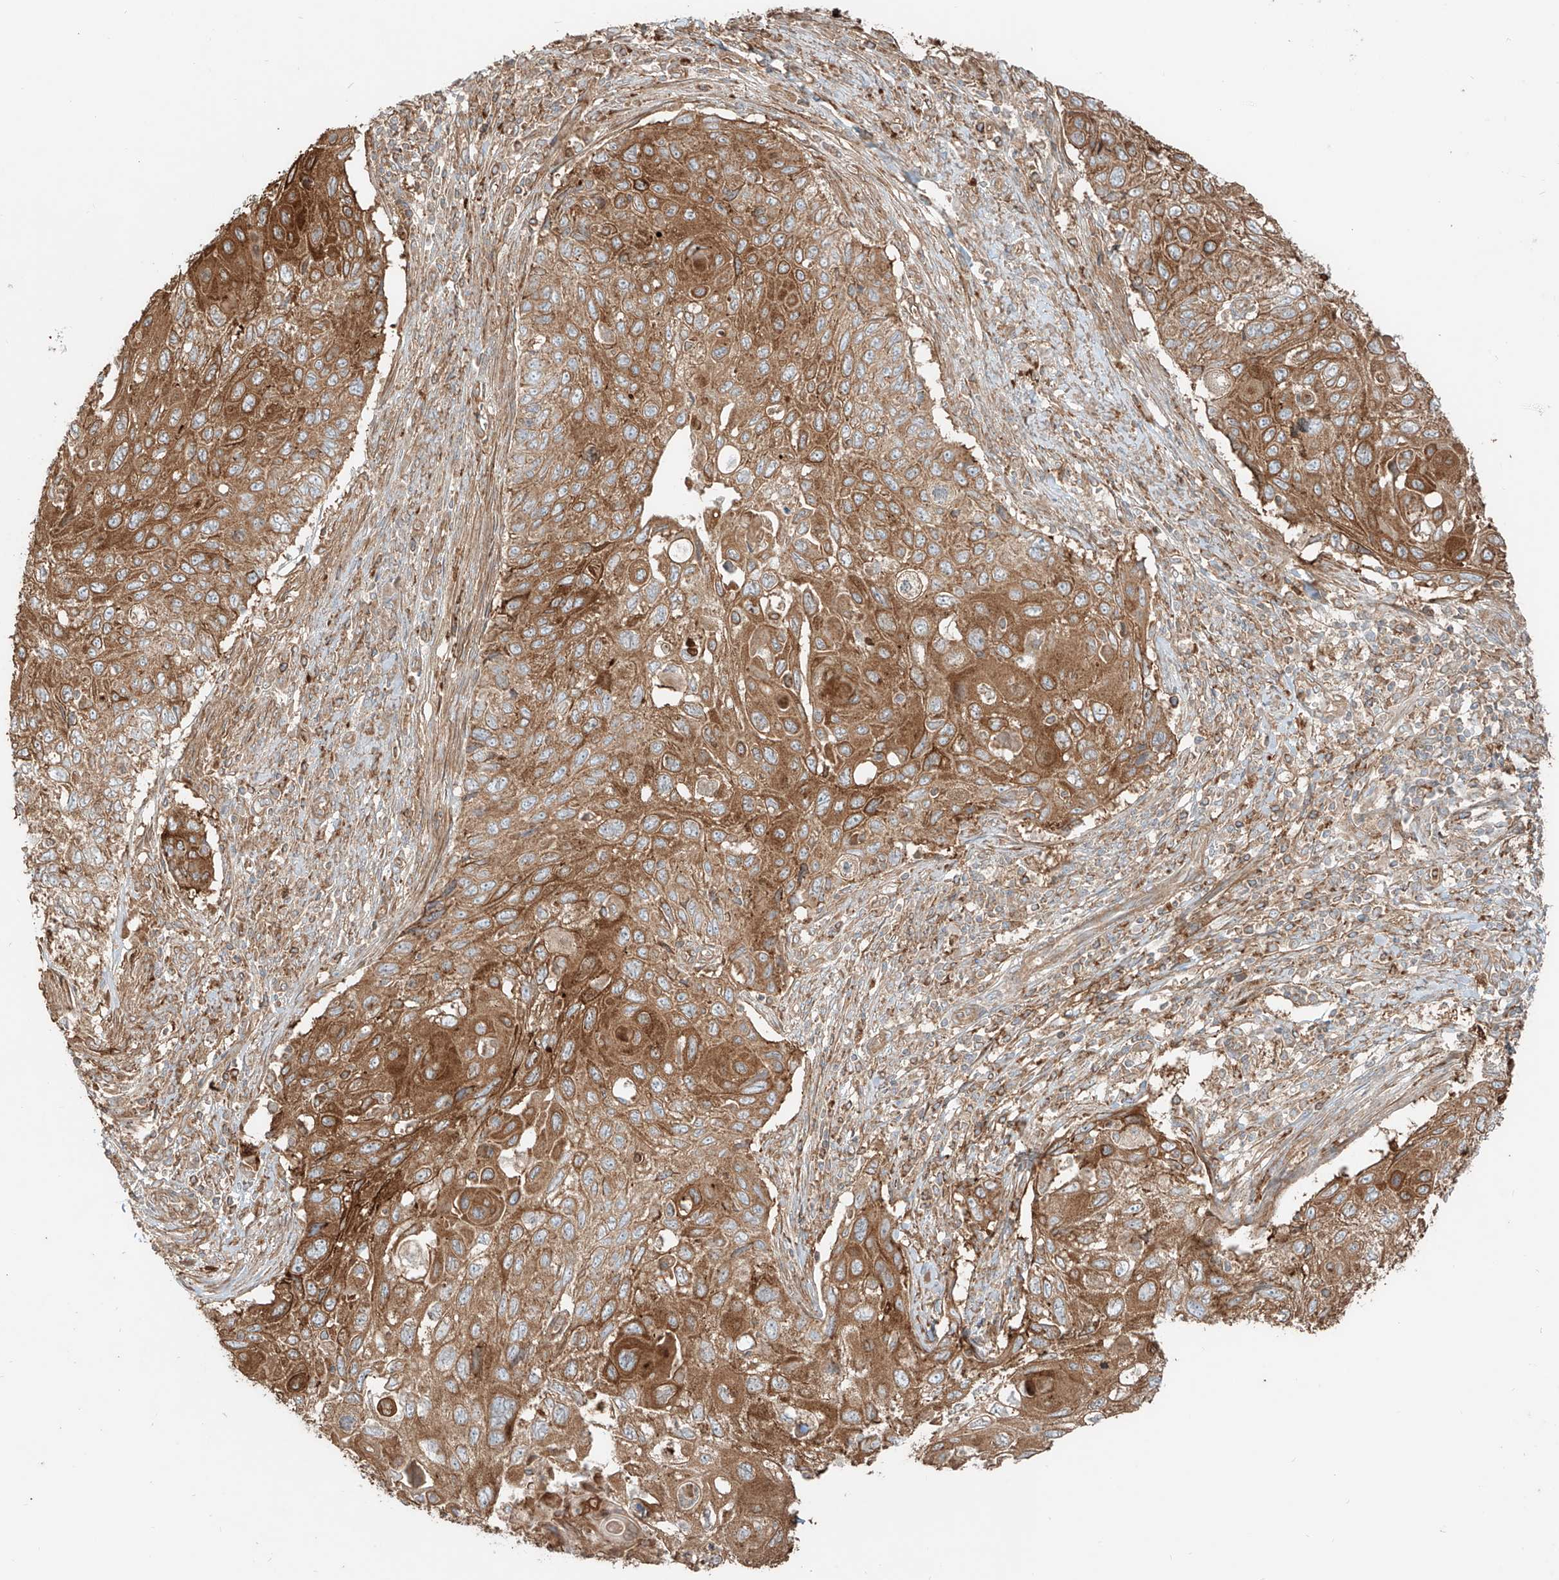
{"staining": {"intensity": "strong", "quantity": ">75%", "location": "cytoplasmic/membranous"}, "tissue": "cervical cancer", "cell_type": "Tumor cells", "image_type": "cancer", "snomed": [{"axis": "morphology", "description": "Squamous cell carcinoma, NOS"}, {"axis": "topography", "description": "Cervix"}], "caption": "Strong cytoplasmic/membranous protein positivity is present in about >75% of tumor cells in cervical squamous cell carcinoma.", "gene": "CCDC115", "patient": {"sex": "female", "age": 70}}